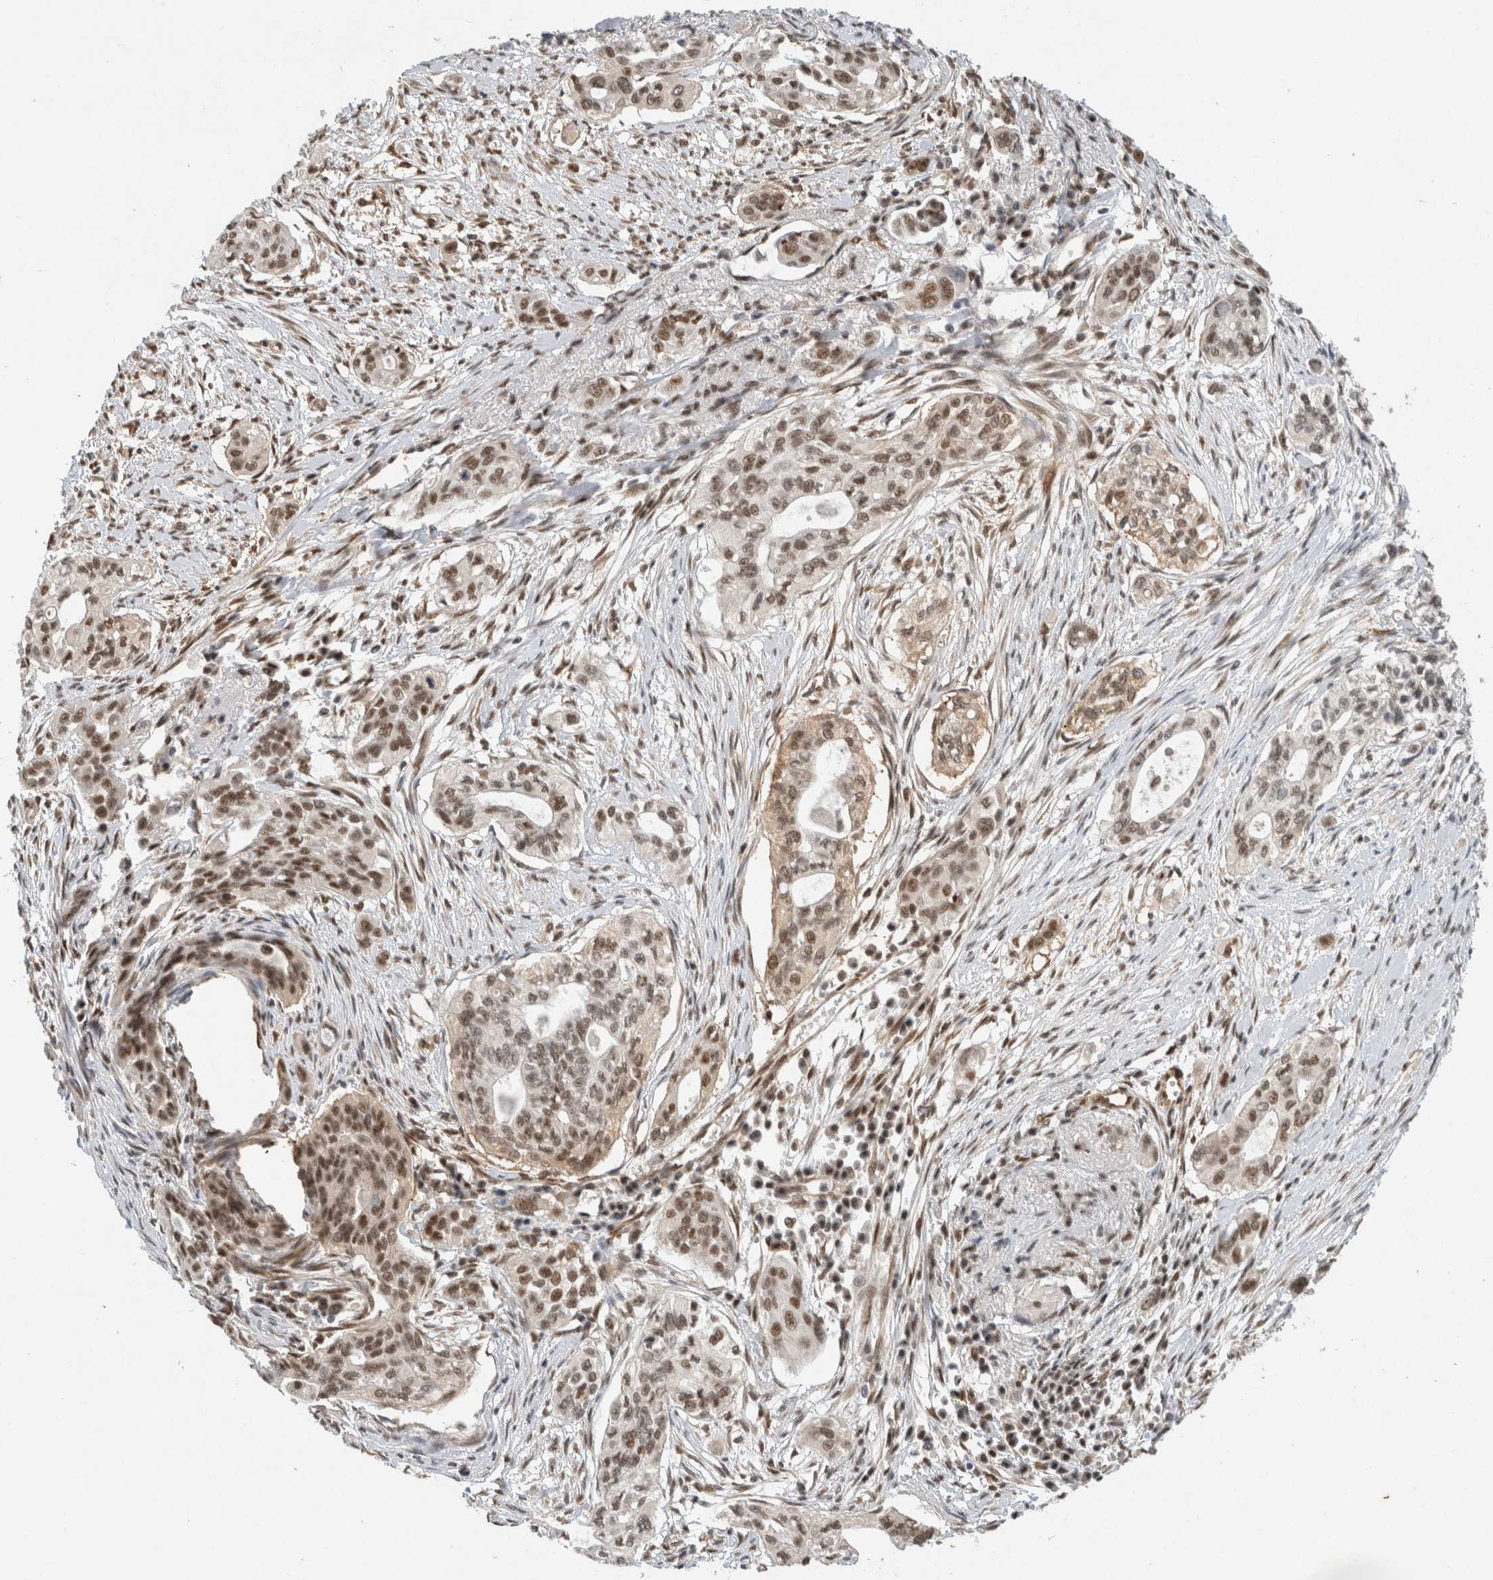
{"staining": {"intensity": "moderate", "quantity": ">75%", "location": "nuclear"}, "tissue": "pancreatic cancer", "cell_type": "Tumor cells", "image_type": "cancer", "snomed": [{"axis": "morphology", "description": "Adenocarcinoma, NOS"}, {"axis": "topography", "description": "Pancreas"}], "caption": "Immunohistochemistry (IHC) histopathology image of neoplastic tissue: human pancreatic adenocarcinoma stained using immunohistochemistry demonstrates medium levels of moderate protein expression localized specifically in the nuclear of tumor cells, appearing as a nuclear brown color.", "gene": "DDX42", "patient": {"sex": "female", "age": 60}}